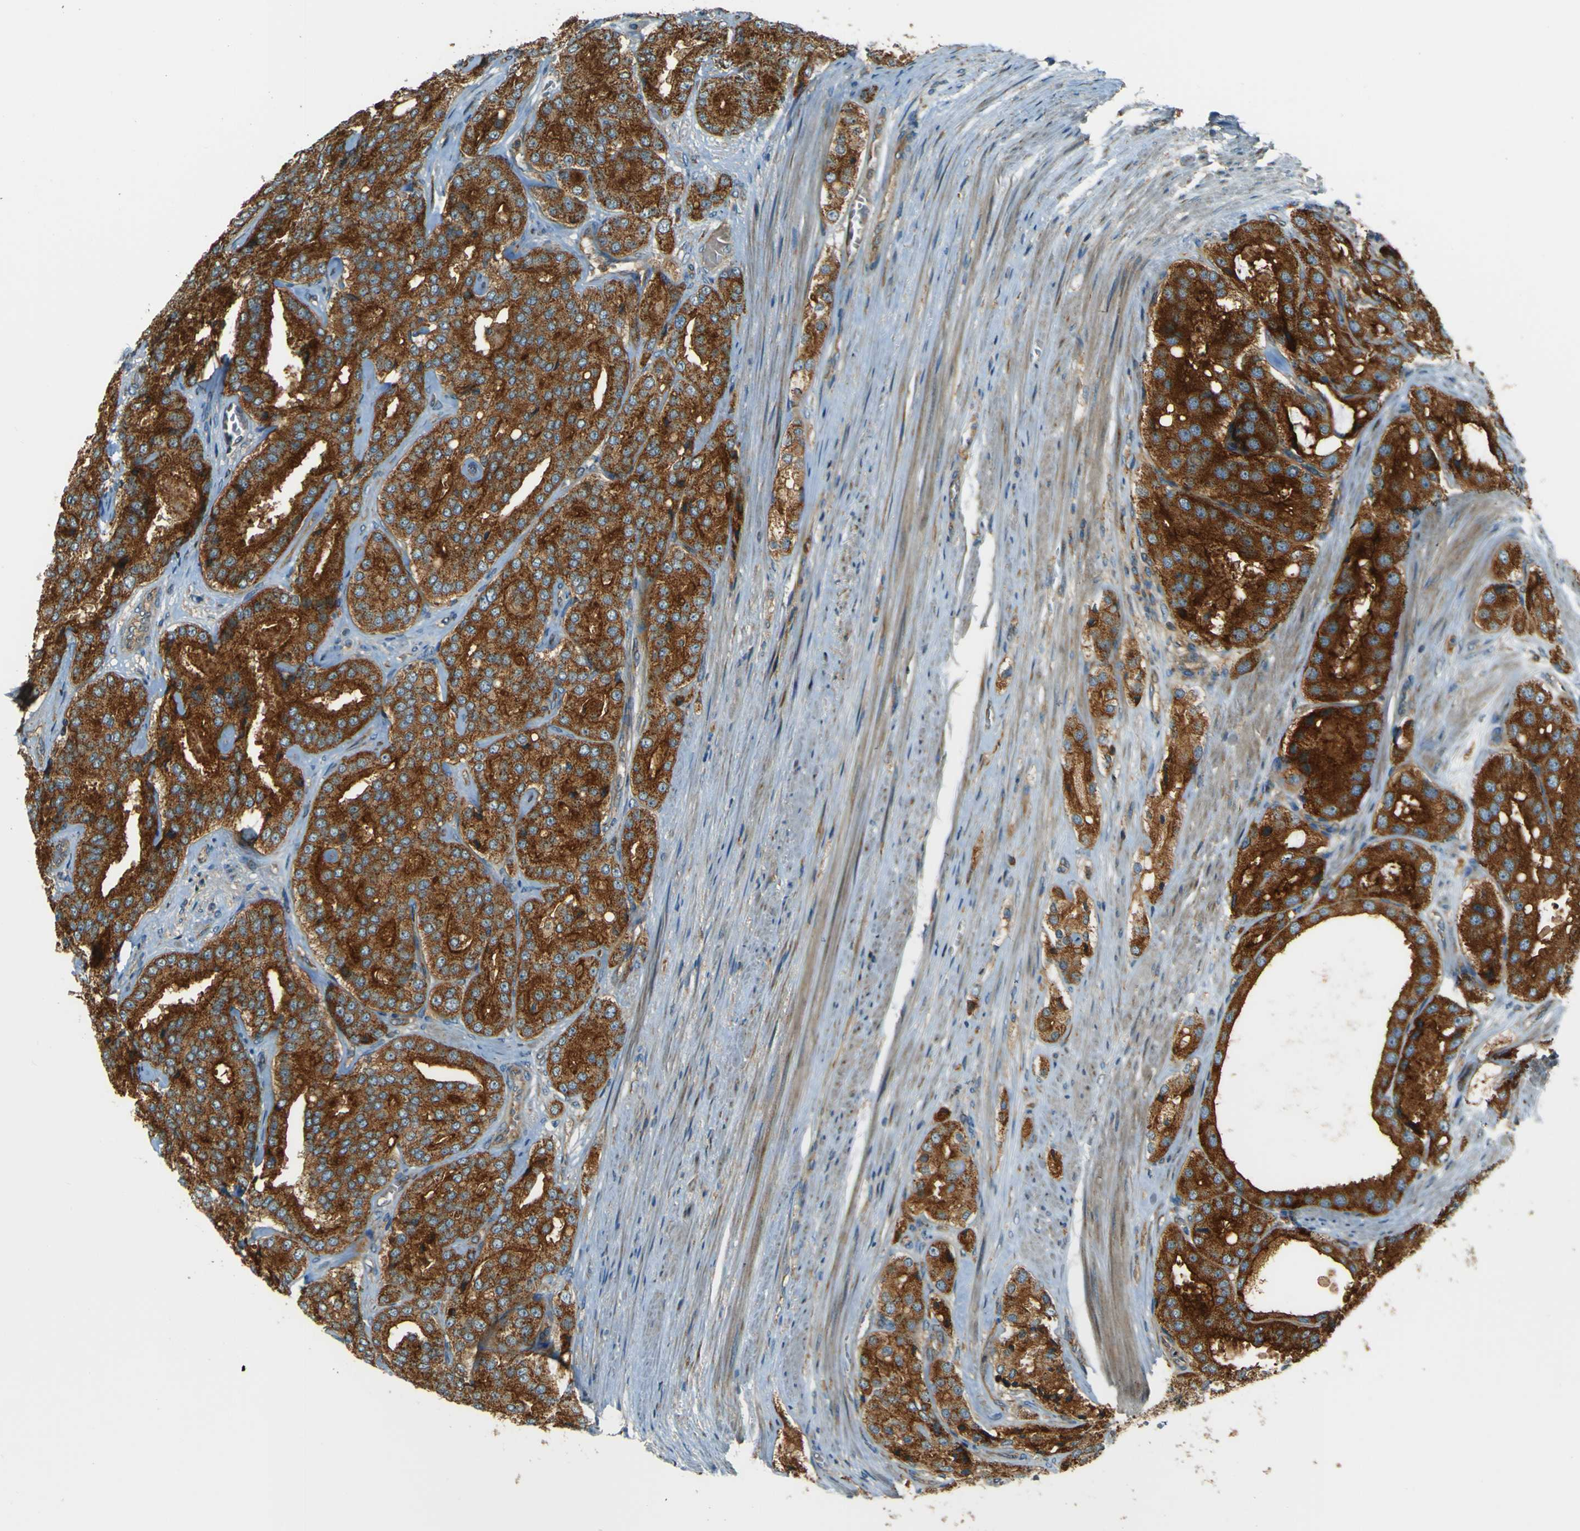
{"staining": {"intensity": "strong", "quantity": ">75%", "location": "cytoplasmic/membranous"}, "tissue": "prostate cancer", "cell_type": "Tumor cells", "image_type": "cancer", "snomed": [{"axis": "morphology", "description": "Adenocarcinoma, High grade"}, {"axis": "topography", "description": "Prostate"}], "caption": "An image of prostate adenocarcinoma (high-grade) stained for a protein exhibits strong cytoplasmic/membranous brown staining in tumor cells. Using DAB (3,3'-diaminobenzidine) (brown) and hematoxylin (blue) stains, captured at high magnification using brightfield microscopy.", "gene": "DNAJC5", "patient": {"sex": "male", "age": 65}}